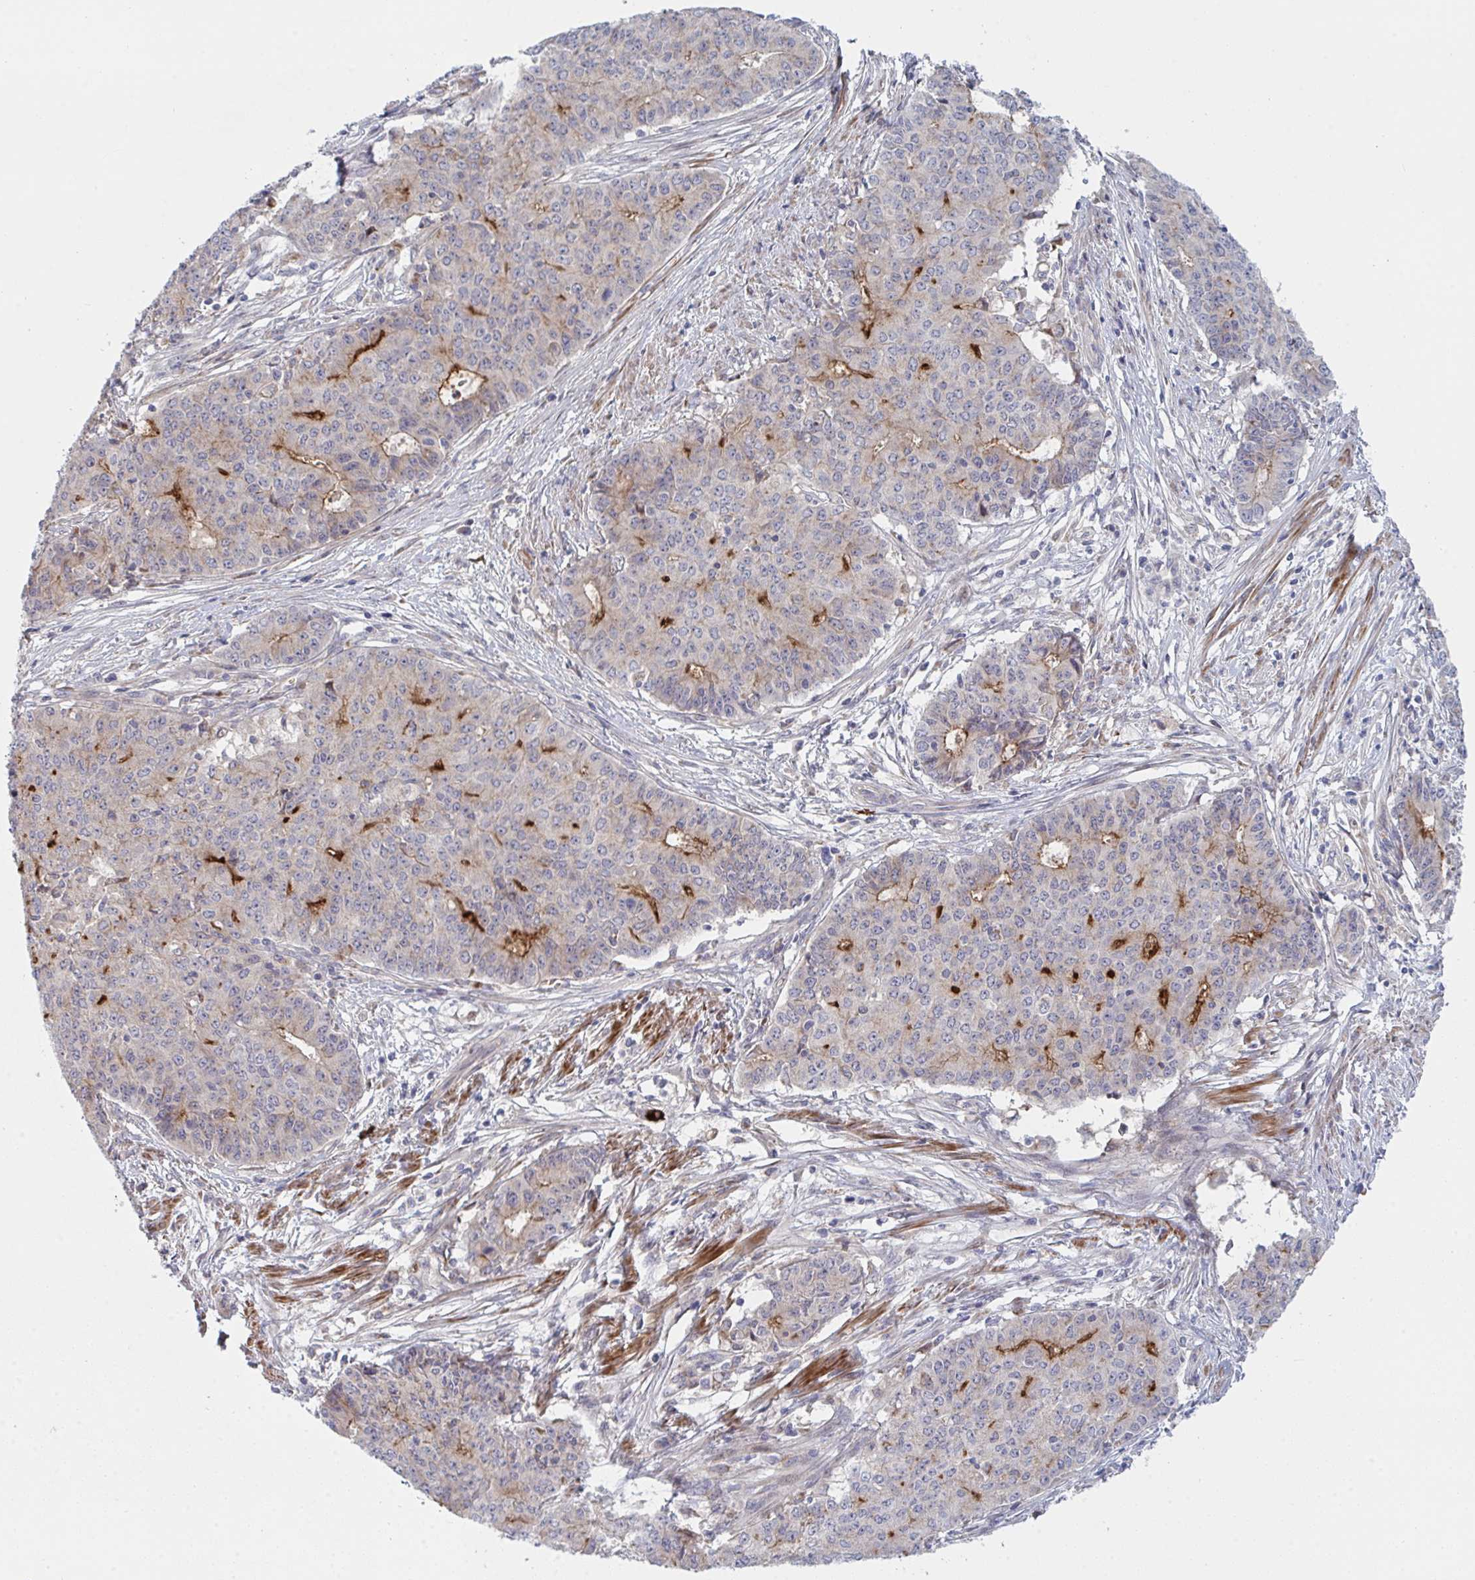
{"staining": {"intensity": "moderate", "quantity": "<25%", "location": "cytoplasmic/membranous"}, "tissue": "endometrial cancer", "cell_type": "Tumor cells", "image_type": "cancer", "snomed": [{"axis": "morphology", "description": "Adenocarcinoma, NOS"}, {"axis": "topography", "description": "Endometrium"}], "caption": "An image of human endometrial cancer stained for a protein demonstrates moderate cytoplasmic/membranous brown staining in tumor cells.", "gene": "TNFSF4", "patient": {"sex": "female", "age": 59}}